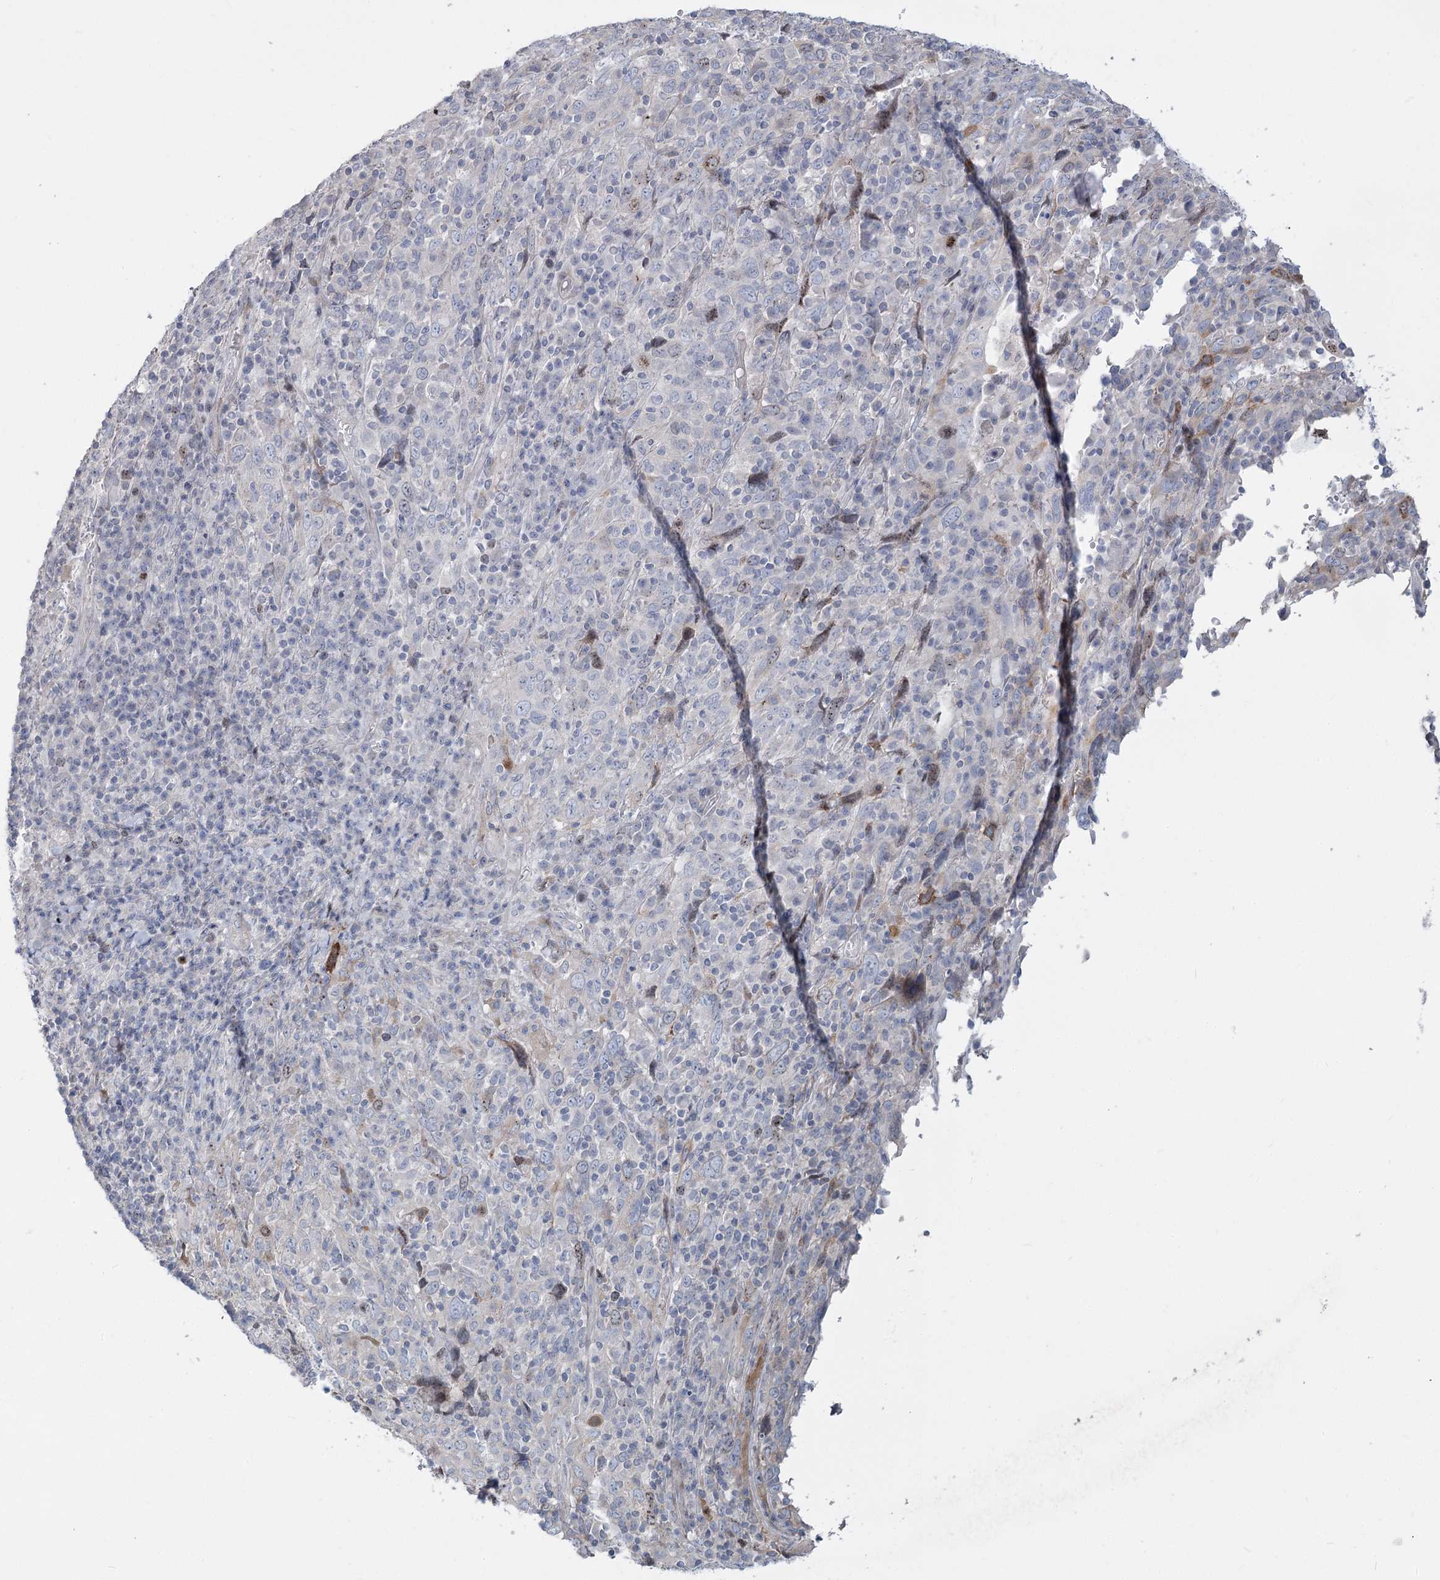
{"staining": {"intensity": "moderate", "quantity": "<25%", "location": "cytoplasmic/membranous,nuclear"}, "tissue": "cervical cancer", "cell_type": "Tumor cells", "image_type": "cancer", "snomed": [{"axis": "morphology", "description": "Squamous cell carcinoma, NOS"}, {"axis": "topography", "description": "Cervix"}], "caption": "The micrograph demonstrates immunohistochemical staining of cervical squamous cell carcinoma. There is moderate cytoplasmic/membranous and nuclear positivity is identified in approximately <25% of tumor cells.", "gene": "ABITRAM", "patient": {"sex": "female", "age": 46}}